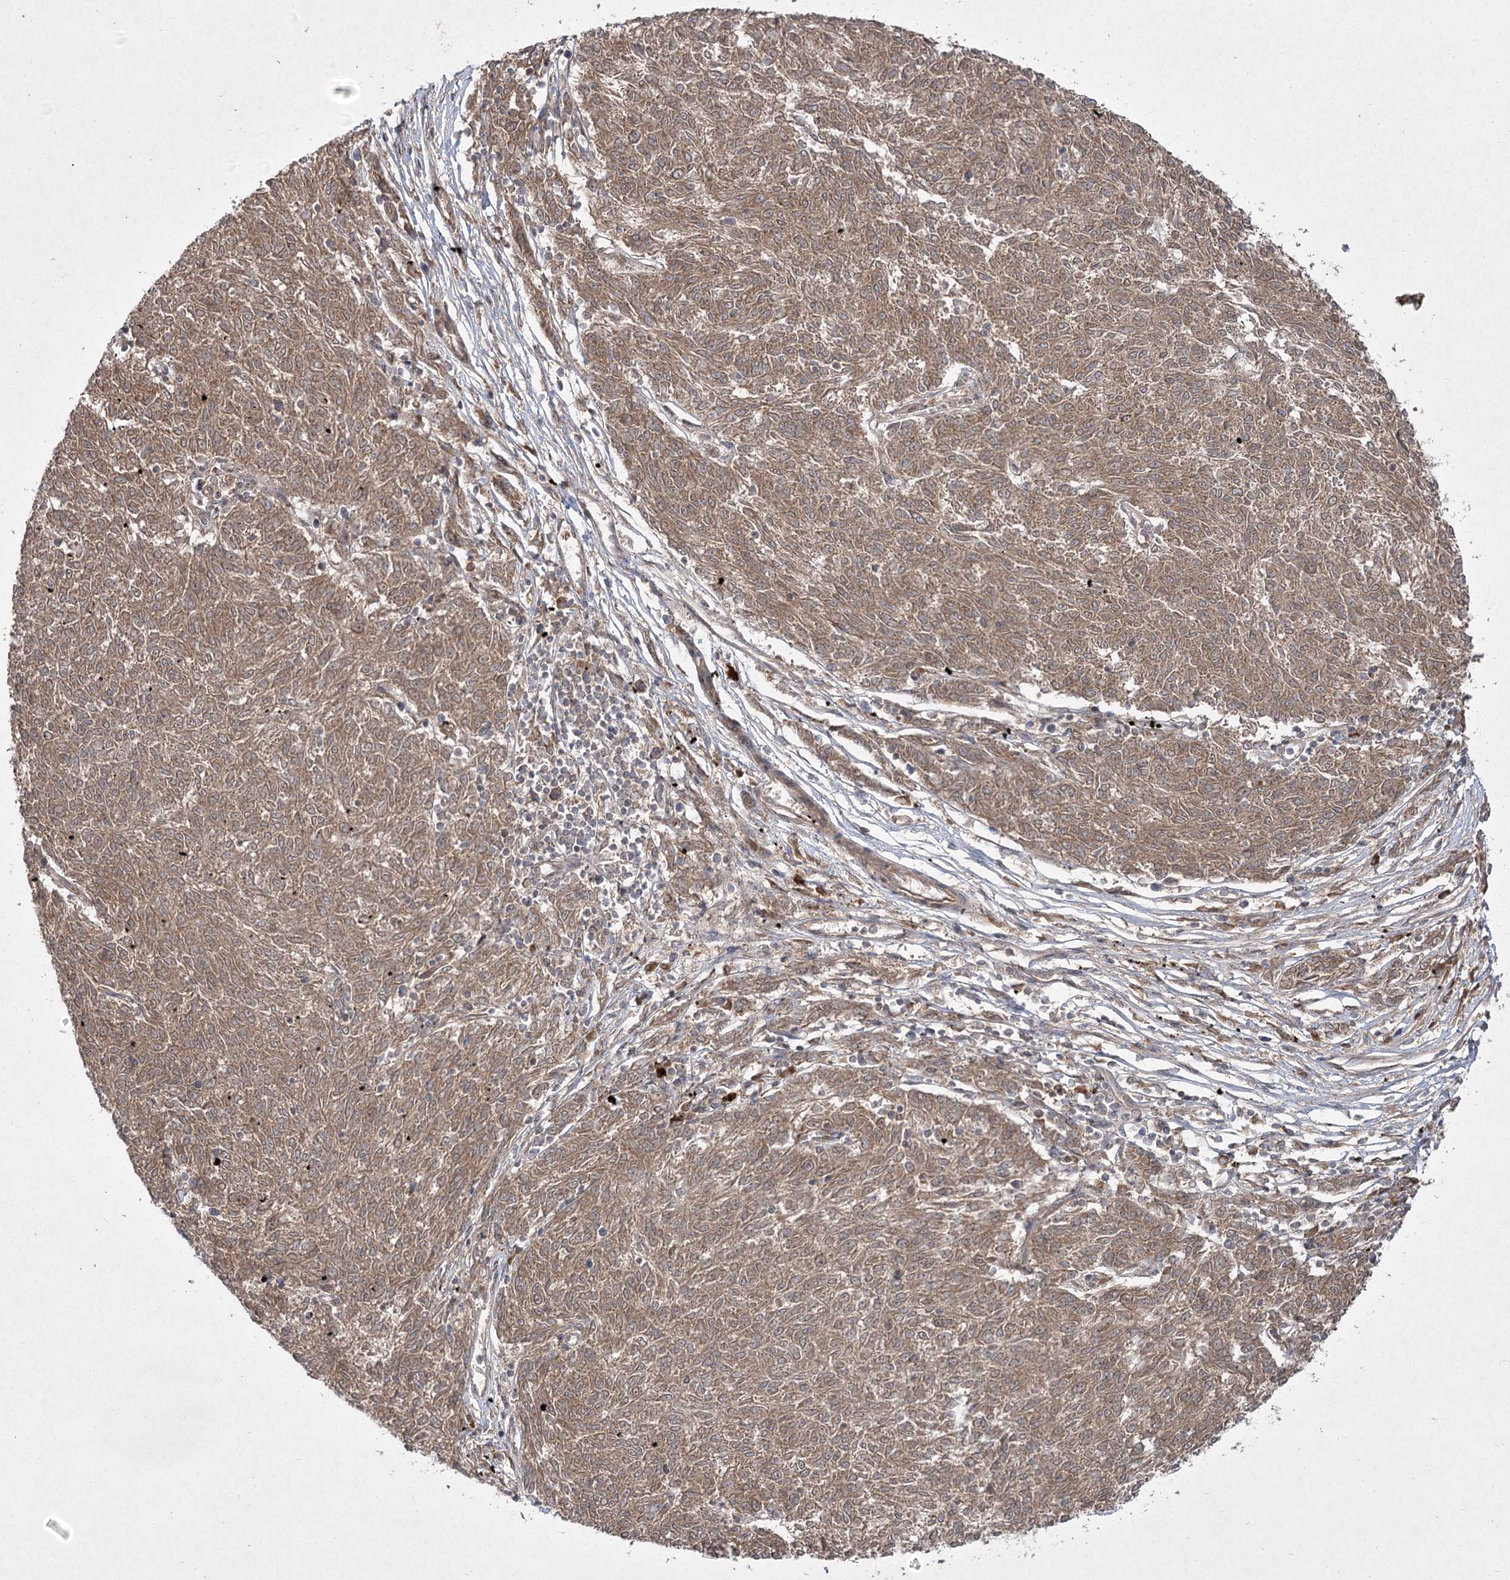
{"staining": {"intensity": "moderate", "quantity": ">75%", "location": "cytoplasmic/membranous"}, "tissue": "melanoma", "cell_type": "Tumor cells", "image_type": "cancer", "snomed": [{"axis": "morphology", "description": "Malignant melanoma, NOS"}, {"axis": "topography", "description": "Skin"}], "caption": "DAB (3,3'-diaminobenzidine) immunohistochemical staining of human malignant melanoma exhibits moderate cytoplasmic/membranous protein staining in about >75% of tumor cells. The staining was performed using DAB (3,3'-diaminobenzidine) to visualize the protein expression in brown, while the nuclei were stained in blue with hematoxylin (Magnification: 20x).", "gene": "PLEKHA5", "patient": {"sex": "female", "age": 72}}